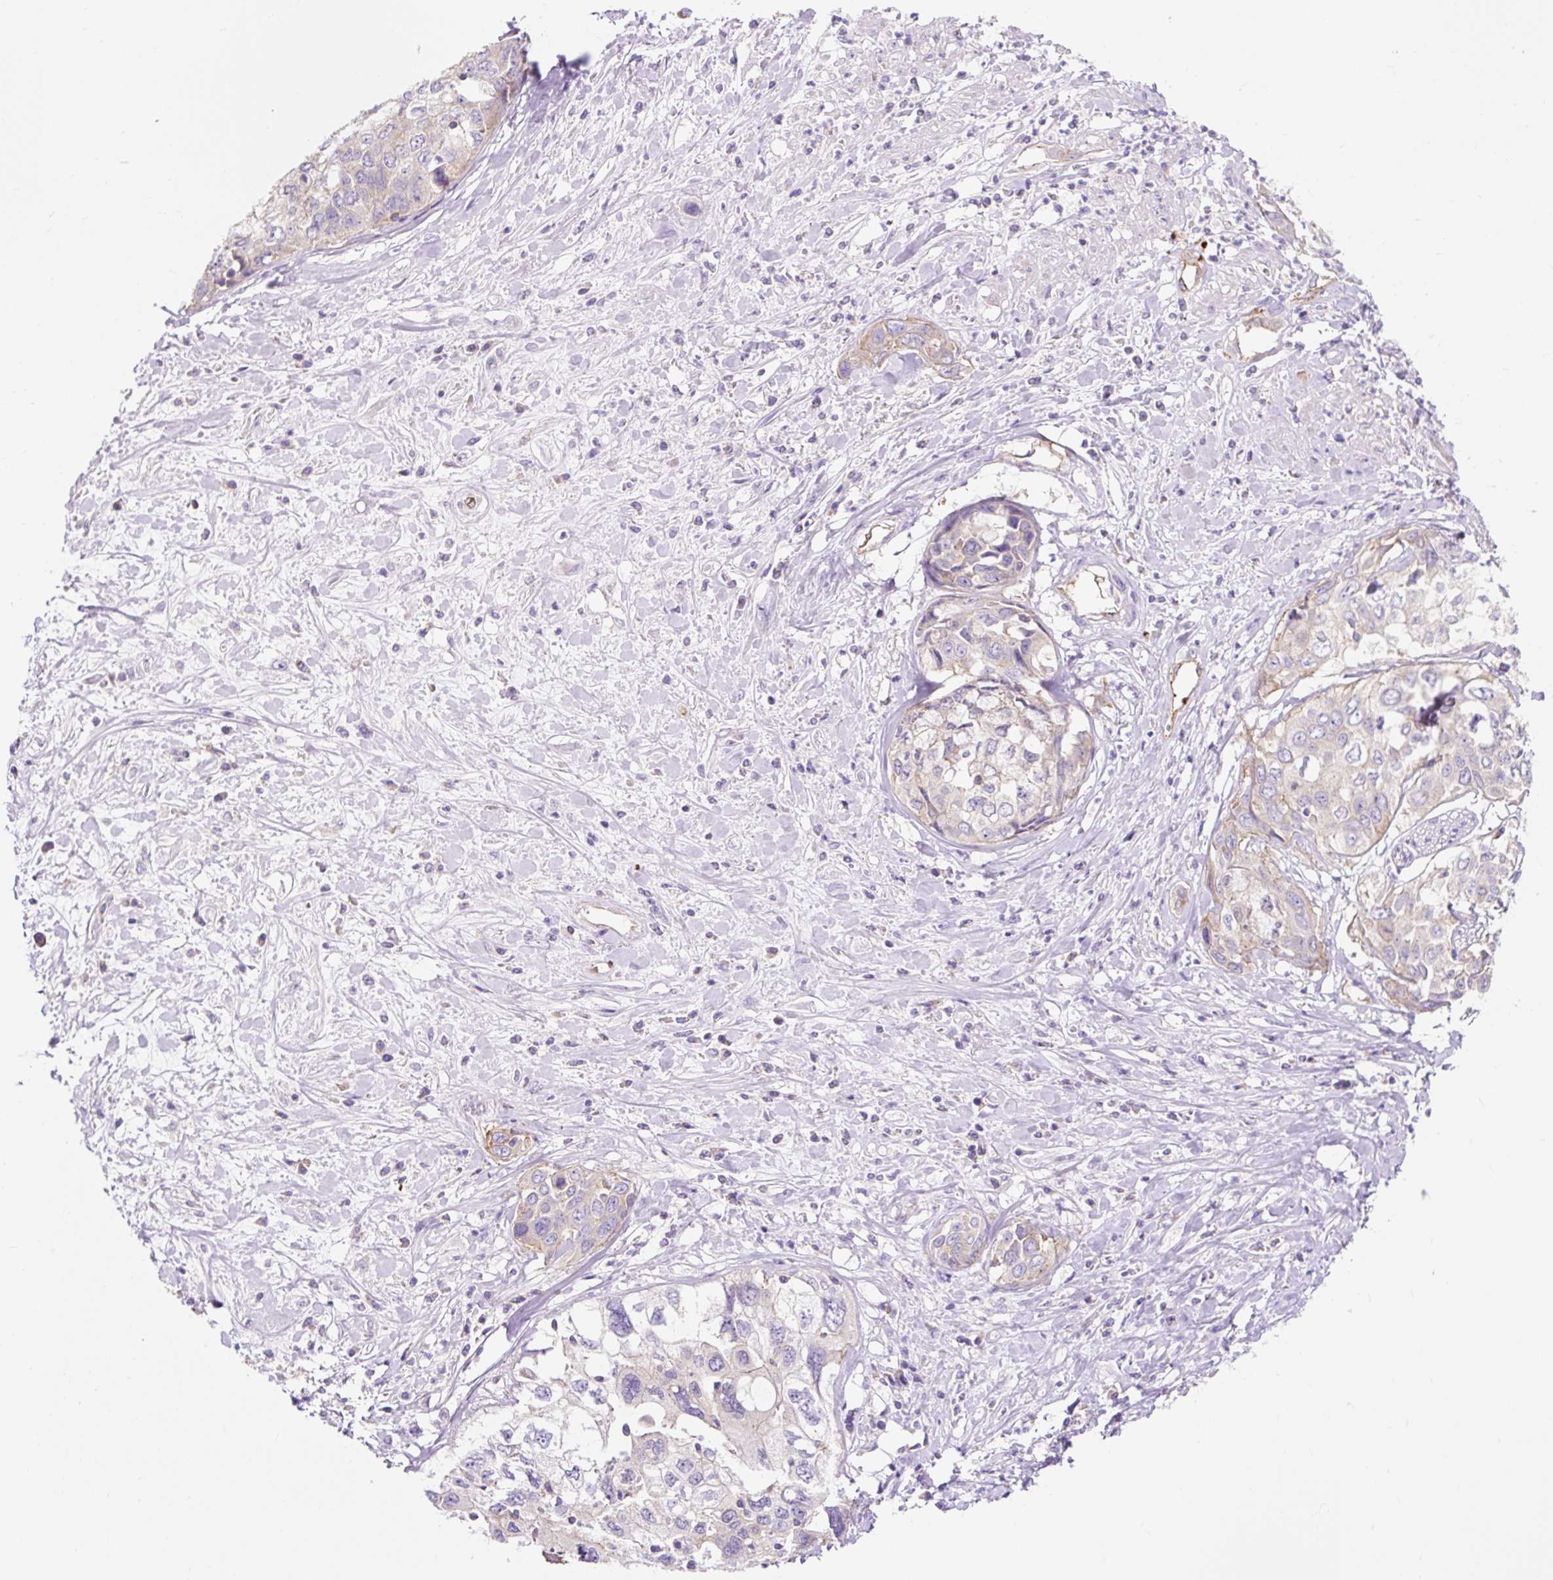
{"staining": {"intensity": "negative", "quantity": "none", "location": "none"}, "tissue": "cervical cancer", "cell_type": "Tumor cells", "image_type": "cancer", "snomed": [{"axis": "morphology", "description": "Squamous cell carcinoma, NOS"}, {"axis": "topography", "description": "Cervix"}], "caption": "High power microscopy image of an IHC histopathology image of squamous cell carcinoma (cervical), revealing no significant positivity in tumor cells.", "gene": "HIP1R", "patient": {"sex": "female", "age": 31}}